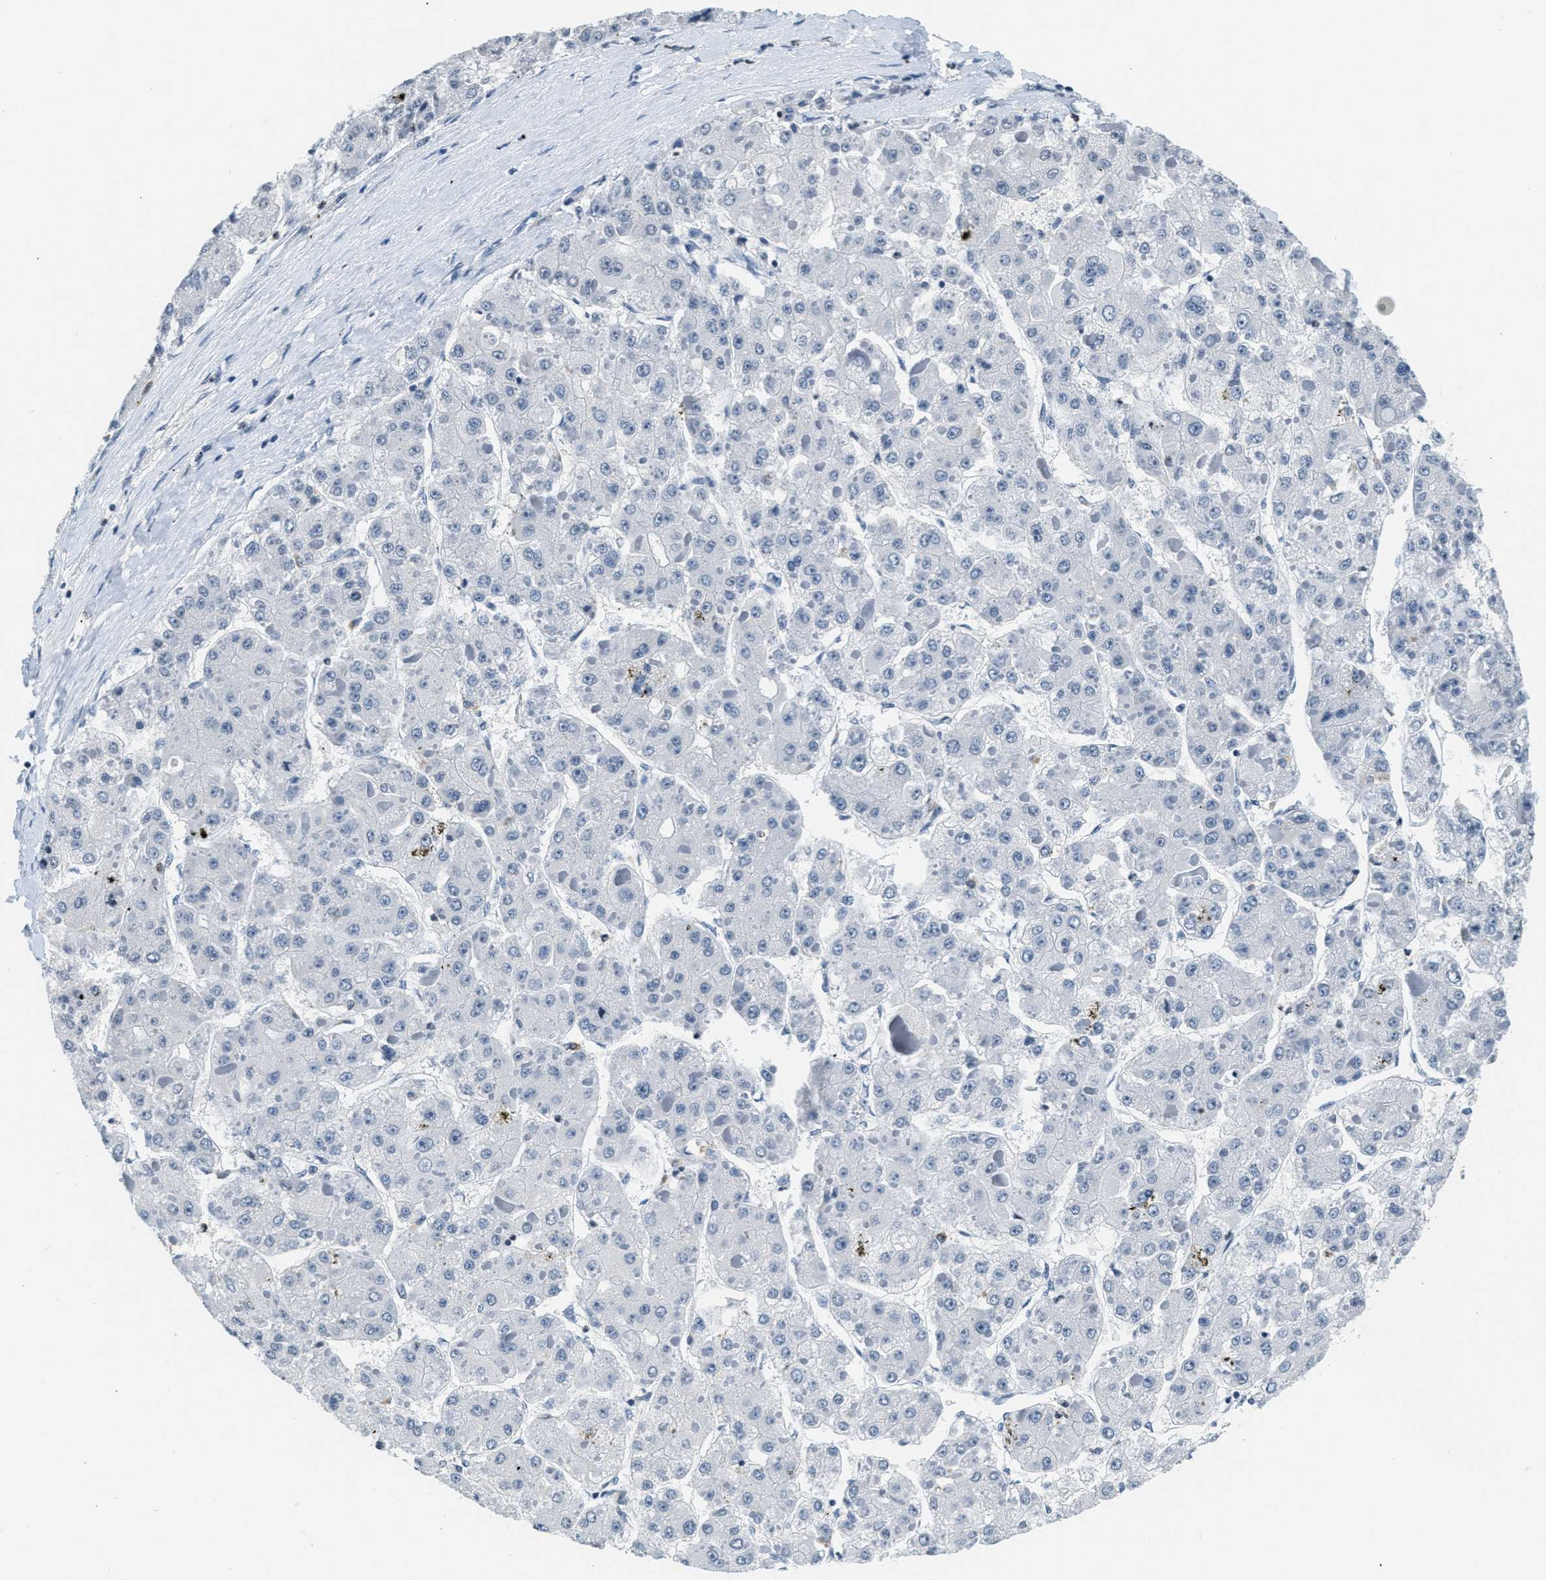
{"staining": {"intensity": "negative", "quantity": "none", "location": "none"}, "tissue": "liver cancer", "cell_type": "Tumor cells", "image_type": "cancer", "snomed": [{"axis": "morphology", "description": "Carcinoma, Hepatocellular, NOS"}, {"axis": "topography", "description": "Liver"}], "caption": "Image shows no significant protein positivity in tumor cells of liver hepatocellular carcinoma.", "gene": "CA4", "patient": {"sex": "female", "age": 73}}